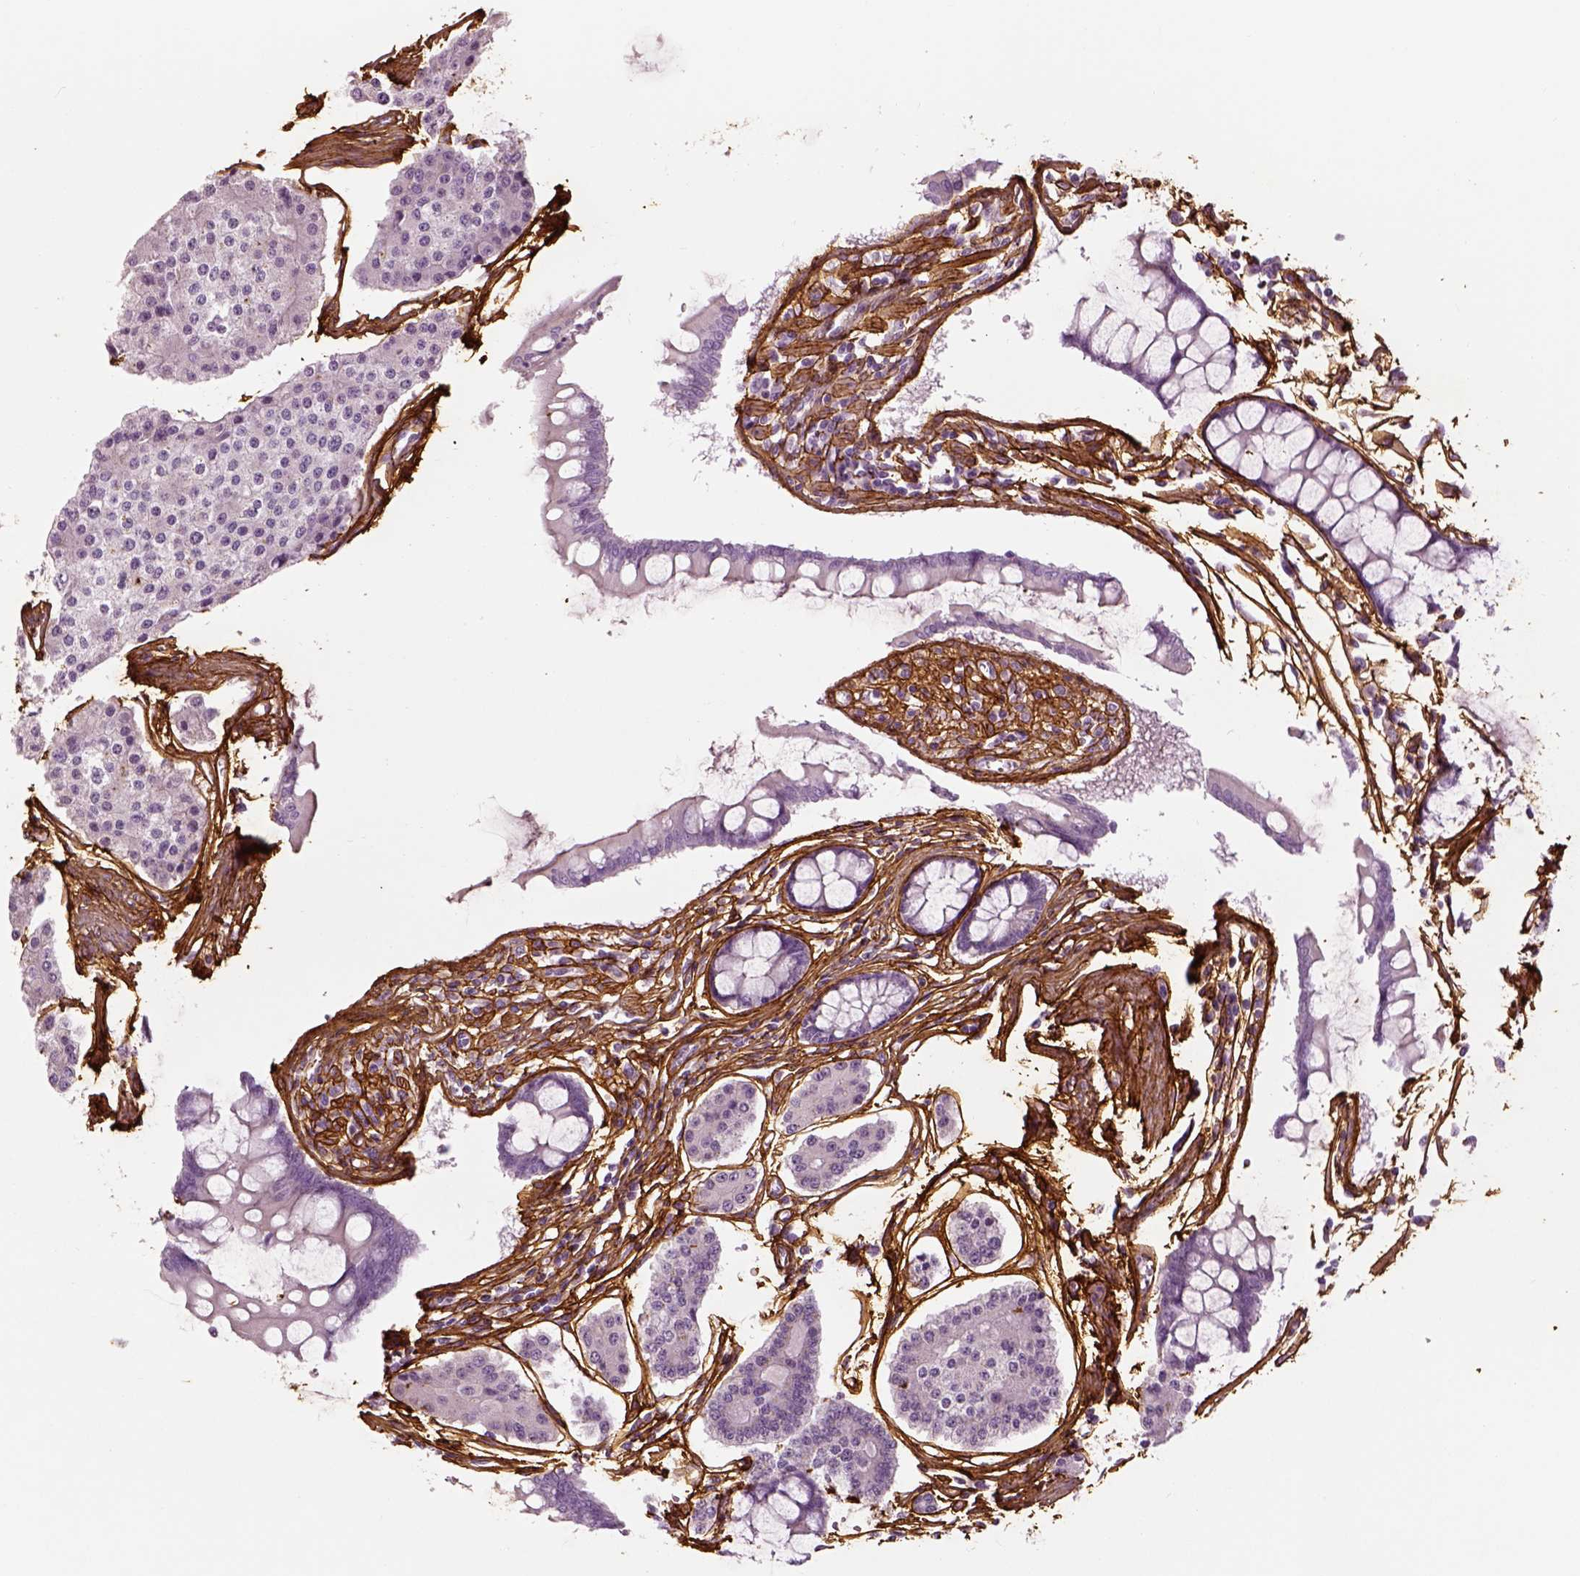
{"staining": {"intensity": "negative", "quantity": "none", "location": "none"}, "tissue": "carcinoid", "cell_type": "Tumor cells", "image_type": "cancer", "snomed": [{"axis": "morphology", "description": "Carcinoid, malignant, NOS"}, {"axis": "topography", "description": "Small intestine"}], "caption": "Immunohistochemistry photomicrograph of neoplastic tissue: human malignant carcinoid stained with DAB (3,3'-diaminobenzidine) exhibits no significant protein positivity in tumor cells. (Immunohistochemistry (ihc), brightfield microscopy, high magnification).", "gene": "COL6A2", "patient": {"sex": "female", "age": 65}}